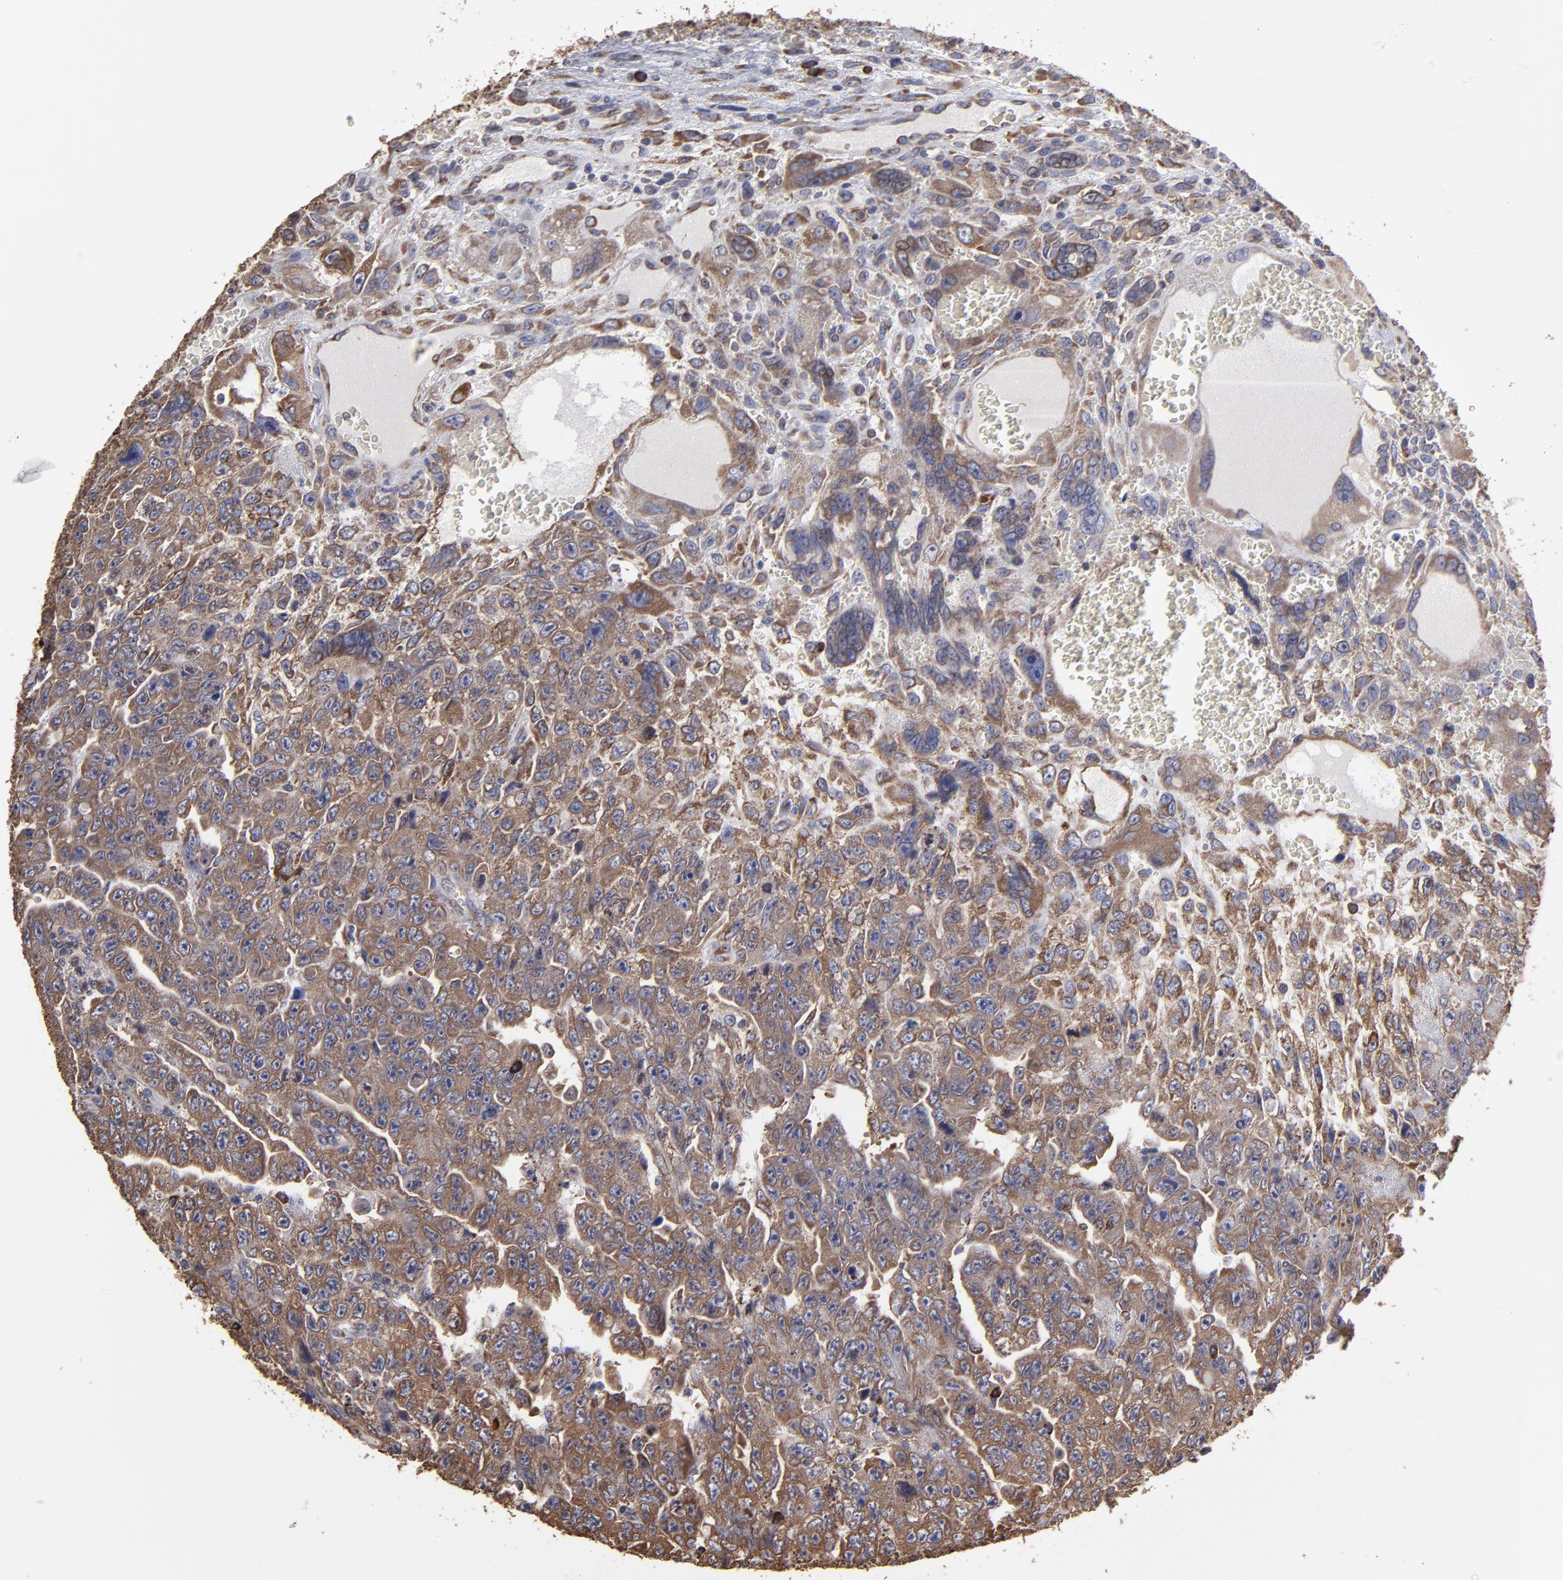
{"staining": {"intensity": "moderate", "quantity": ">75%", "location": "cytoplasmic/membranous"}, "tissue": "testis cancer", "cell_type": "Tumor cells", "image_type": "cancer", "snomed": [{"axis": "morphology", "description": "Carcinoma, Embryonal, NOS"}, {"axis": "topography", "description": "Testis"}], "caption": "Embryonal carcinoma (testis) was stained to show a protein in brown. There is medium levels of moderate cytoplasmic/membranous expression in approximately >75% of tumor cells.", "gene": "SND1", "patient": {"sex": "male", "age": 28}}